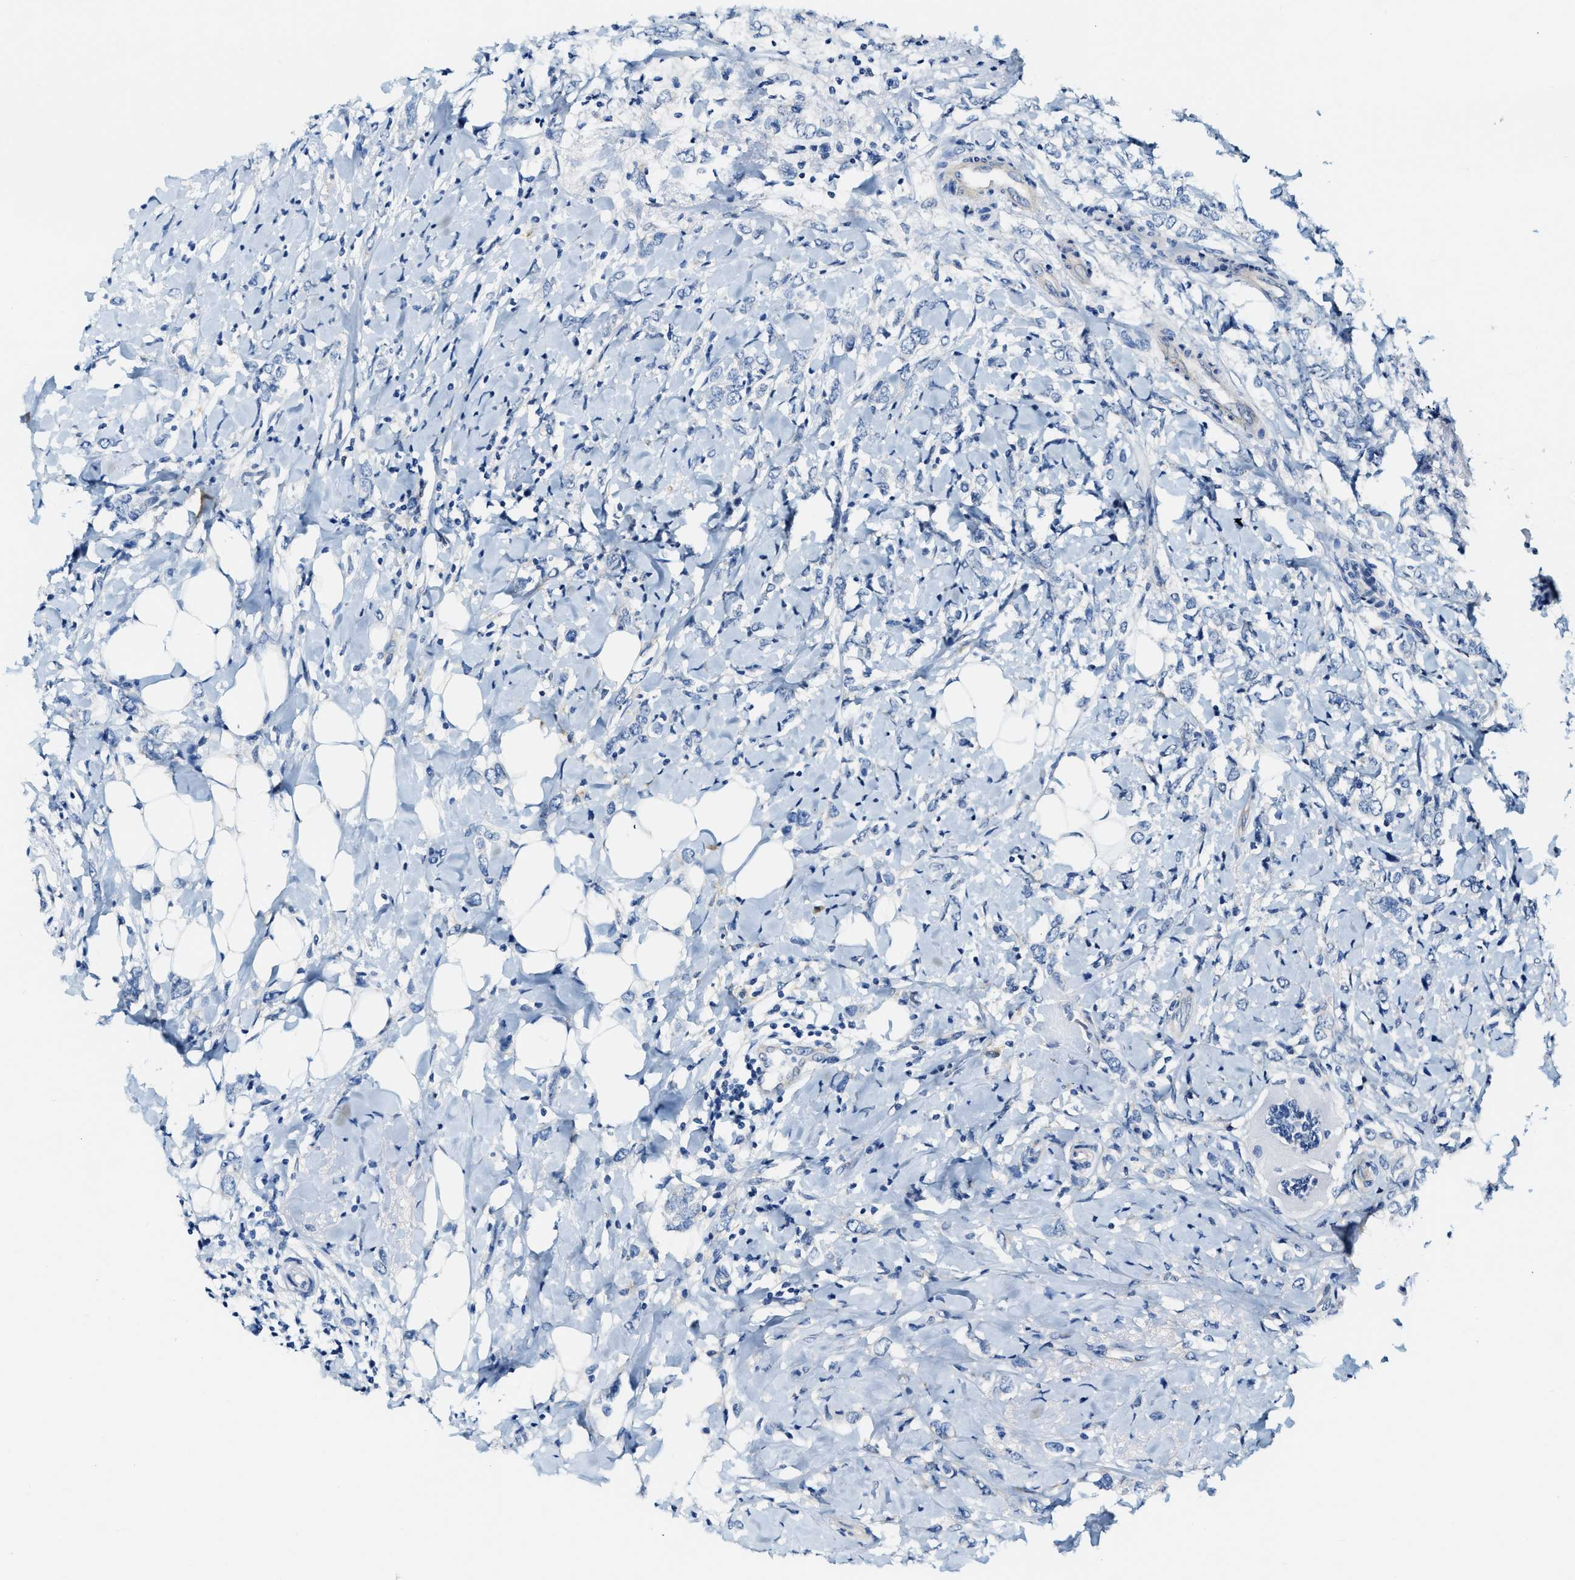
{"staining": {"intensity": "negative", "quantity": "none", "location": "none"}, "tissue": "breast cancer", "cell_type": "Tumor cells", "image_type": "cancer", "snomed": [{"axis": "morphology", "description": "Normal tissue, NOS"}, {"axis": "morphology", "description": "Lobular carcinoma"}, {"axis": "topography", "description": "Breast"}], "caption": "Immunohistochemistry (IHC) micrograph of human lobular carcinoma (breast) stained for a protein (brown), which exhibits no staining in tumor cells.", "gene": "EIF2AK2", "patient": {"sex": "female", "age": 47}}